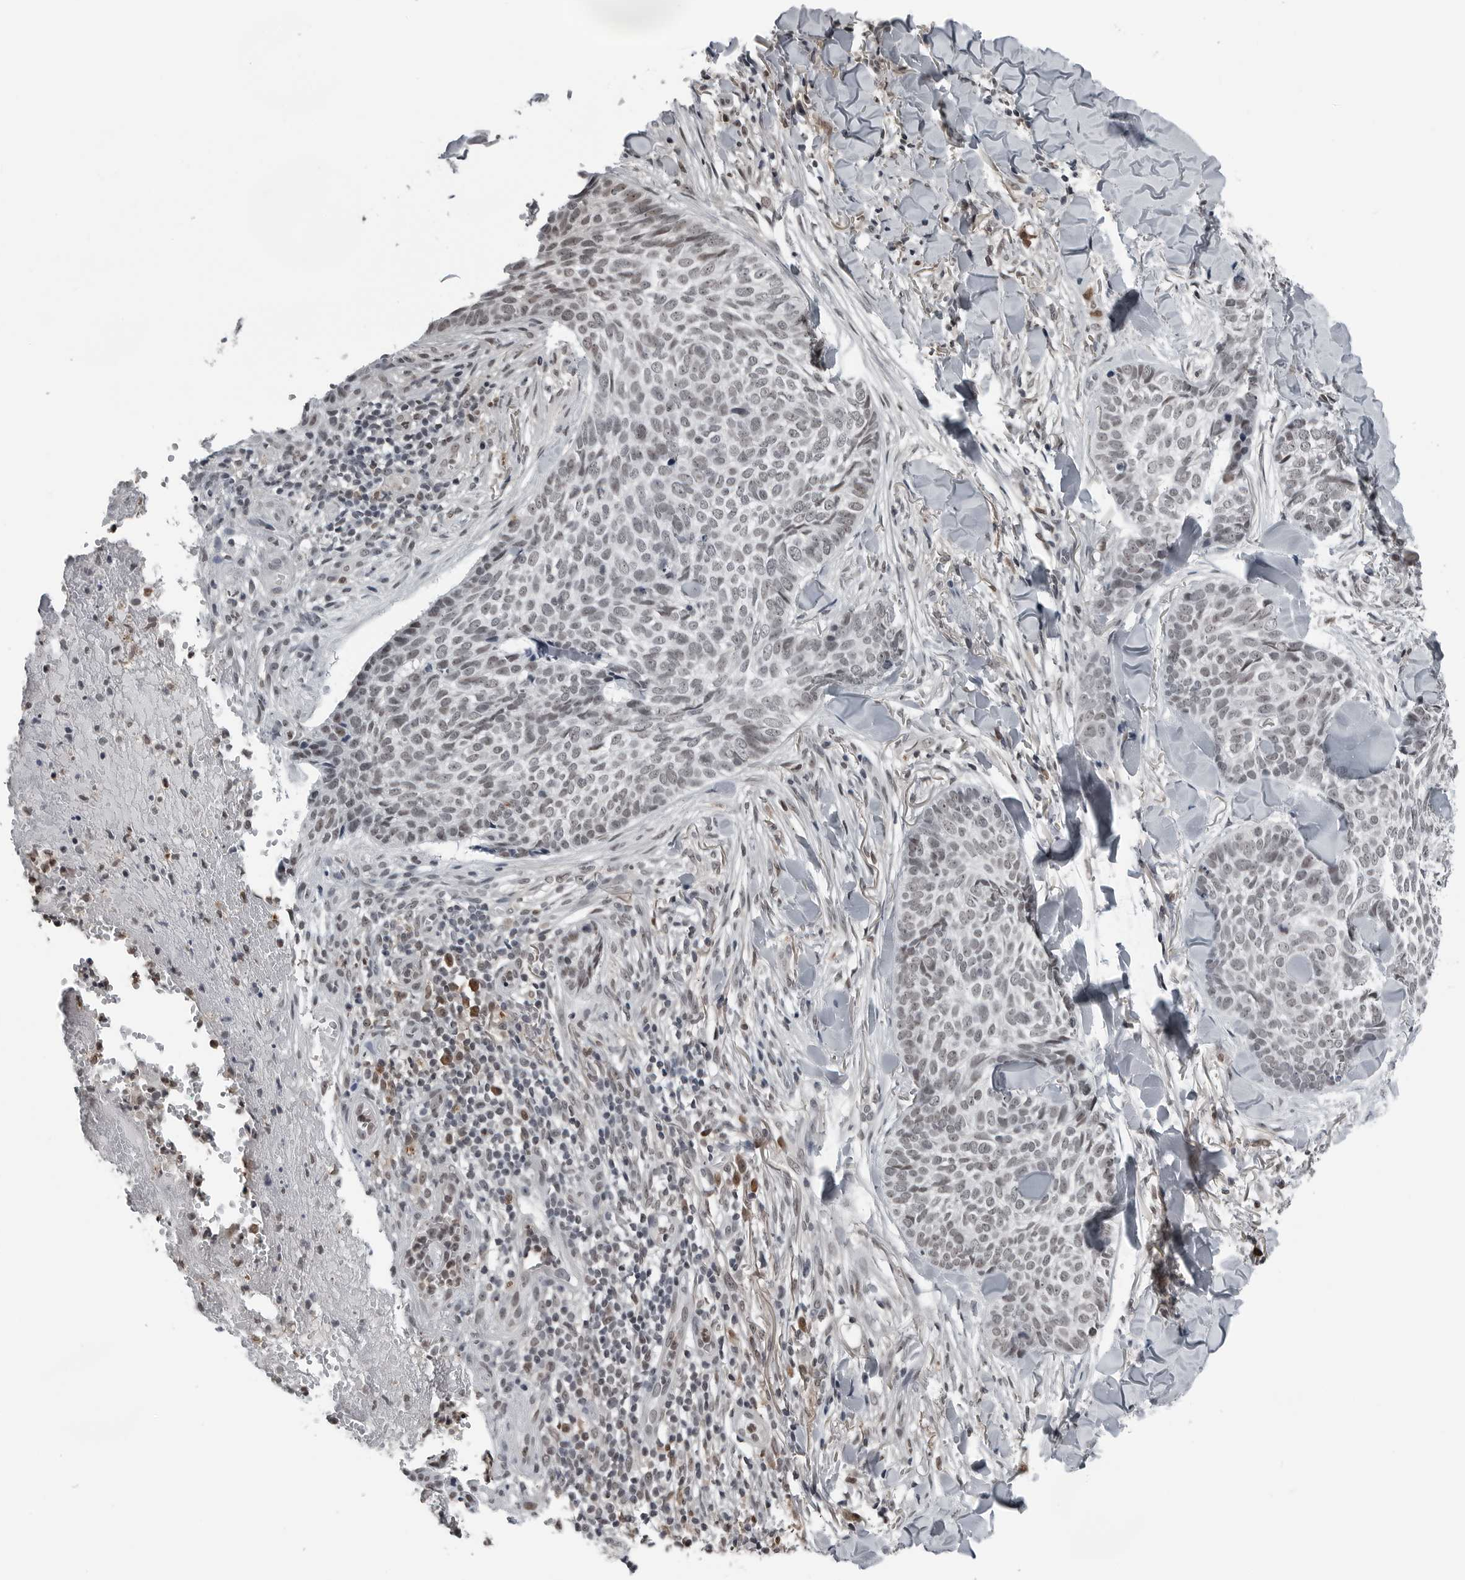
{"staining": {"intensity": "weak", "quantity": "25%-75%", "location": "nuclear"}, "tissue": "skin cancer", "cell_type": "Tumor cells", "image_type": "cancer", "snomed": [{"axis": "morphology", "description": "Normal tissue, NOS"}, {"axis": "morphology", "description": "Basal cell carcinoma"}, {"axis": "topography", "description": "Skin"}], "caption": "DAB (3,3'-diaminobenzidine) immunohistochemical staining of basal cell carcinoma (skin) displays weak nuclear protein staining in approximately 25%-75% of tumor cells.", "gene": "AKR1A1", "patient": {"sex": "male", "age": 67}}